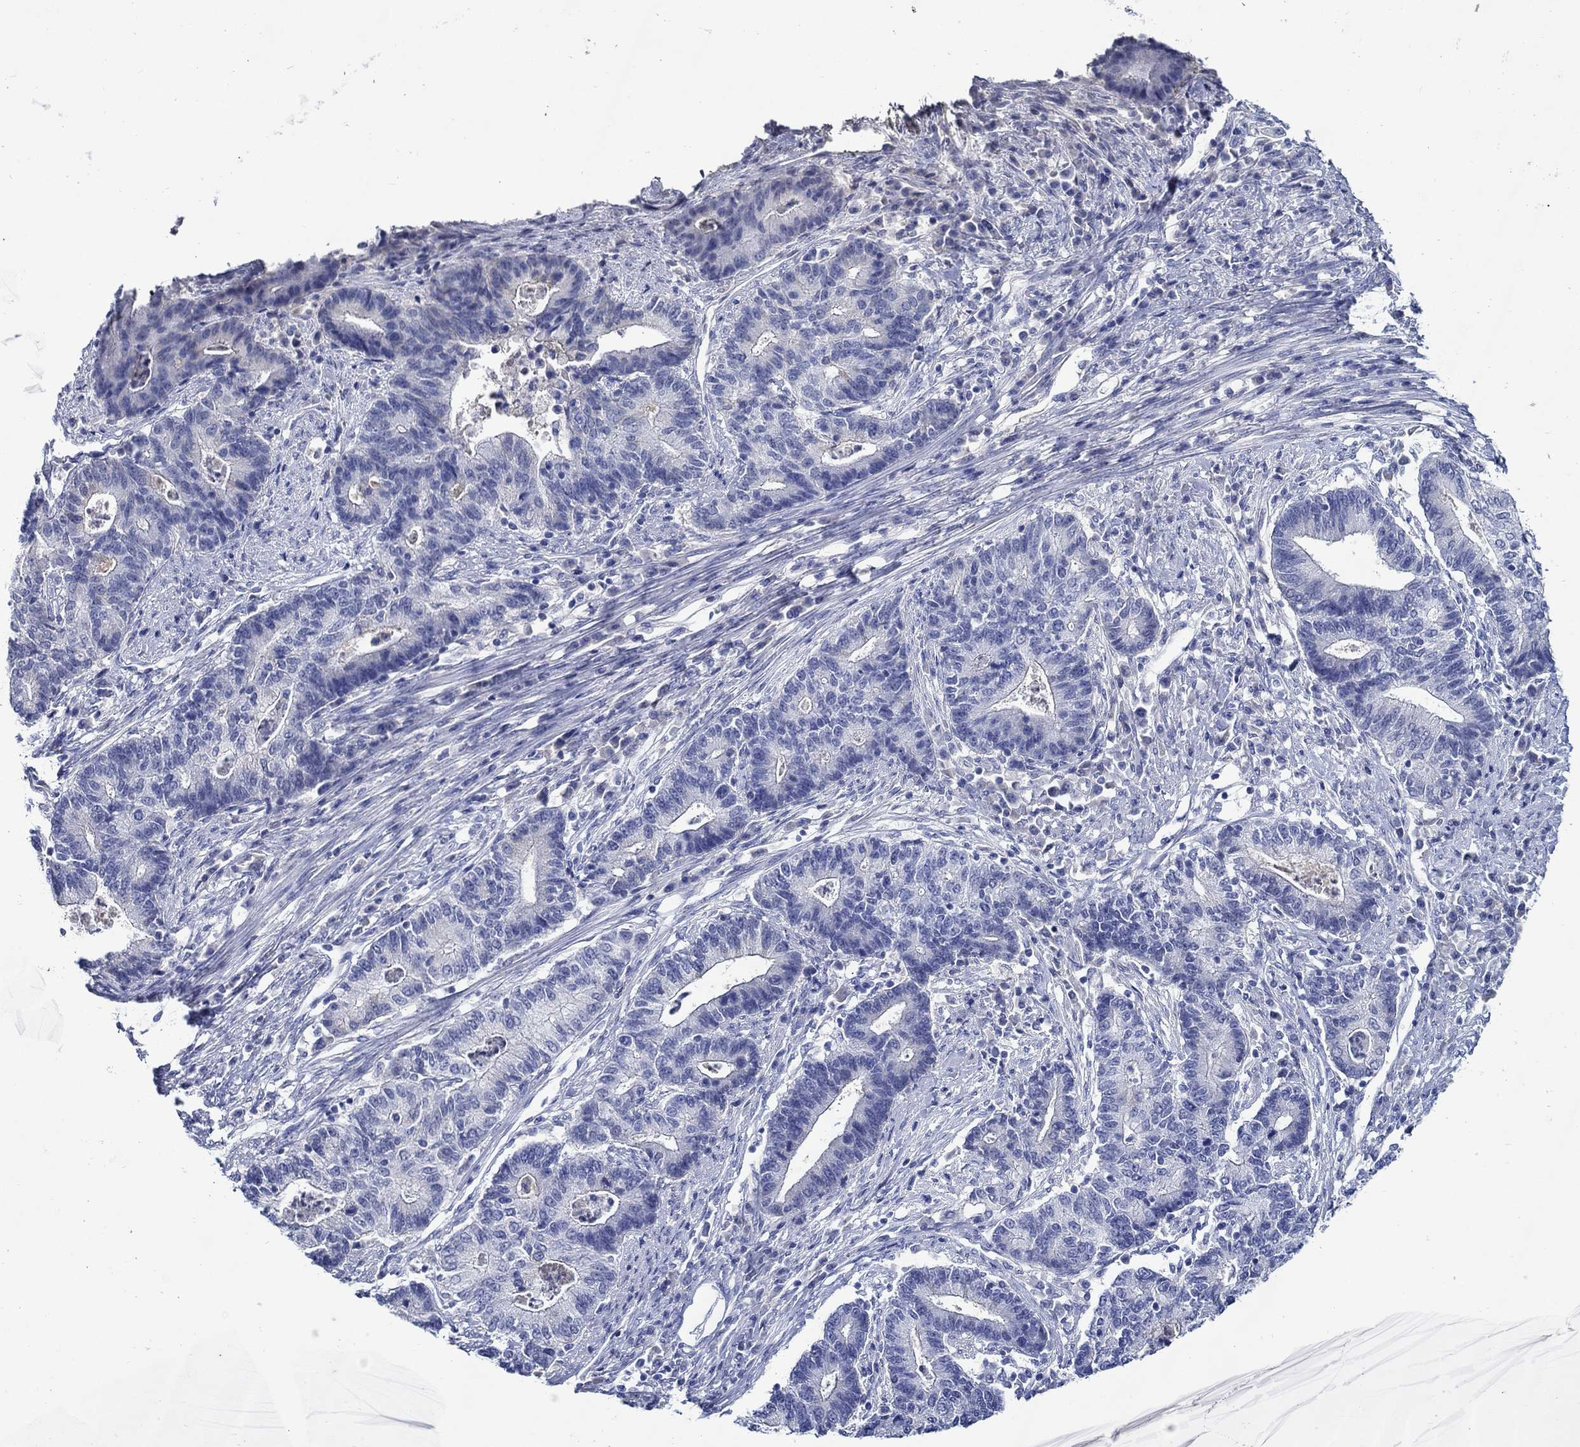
{"staining": {"intensity": "negative", "quantity": "none", "location": "none"}, "tissue": "endometrial cancer", "cell_type": "Tumor cells", "image_type": "cancer", "snomed": [{"axis": "morphology", "description": "Adenocarcinoma, NOS"}, {"axis": "topography", "description": "Uterus"}, {"axis": "topography", "description": "Endometrium"}], "caption": "Immunohistochemistry photomicrograph of human endometrial cancer (adenocarcinoma) stained for a protein (brown), which displays no positivity in tumor cells.", "gene": "MC2R", "patient": {"sex": "female", "age": 54}}